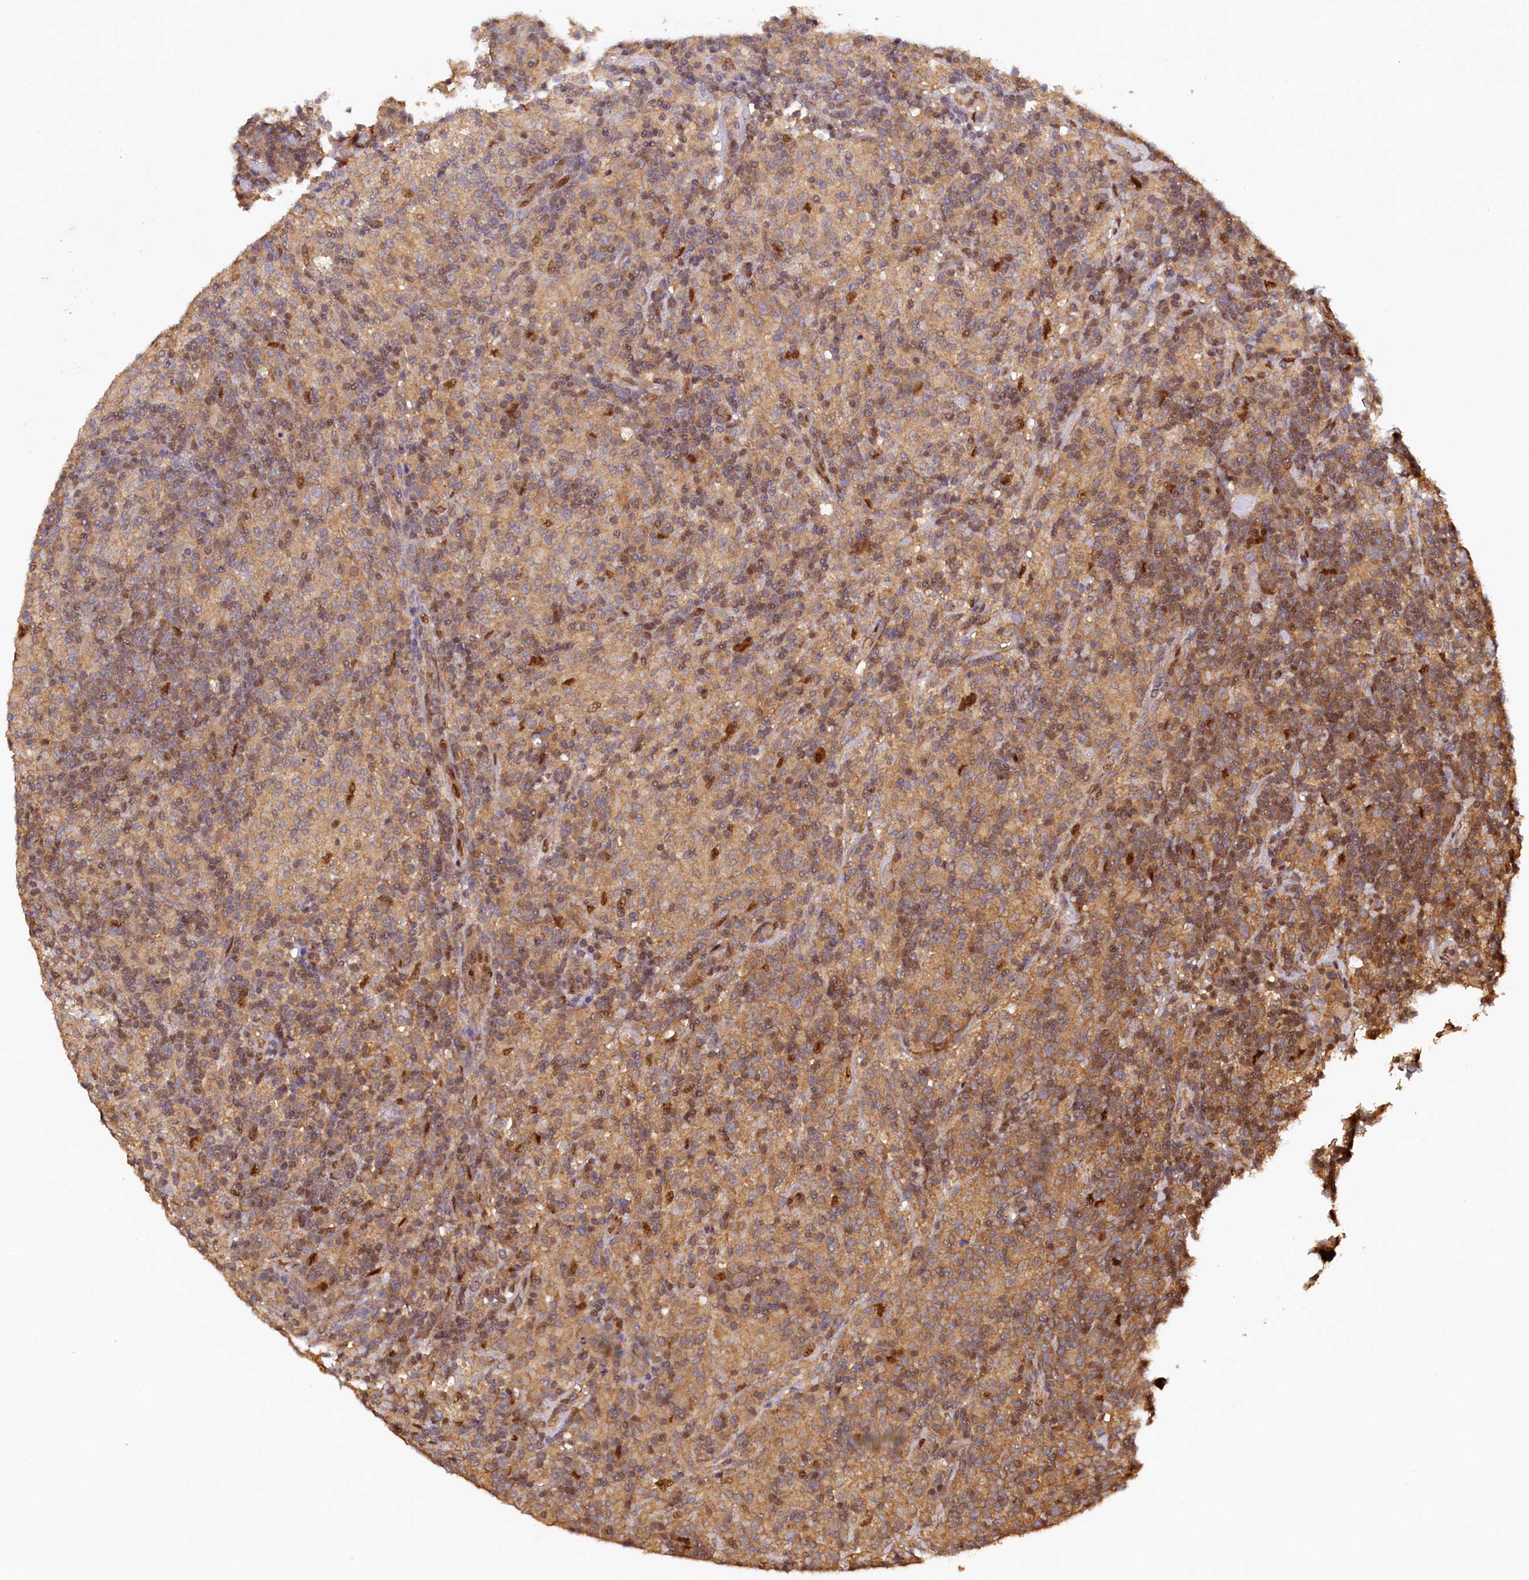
{"staining": {"intensity": "weak", "quantity": ">75%", "location": "cytoplasmic/membranous"}, "tissue": "lymphoma", "cell_type": "Tumor cells", "image_type": "cancer", "snomed": [{"axis": "morphology", "description": "Hodgkin's disease, NOS"}, {"axis": "topography", "description": "Lymph node"}], "caption": "Immunohistochemical staining of human lymphoma reveals weak cytoplasmic/membranous protein staining in approximately >75% of tumor cells. The staining is performed using DAB brown chromogen to label protein expression. The nuclei are counter-stained blue using hematoxylin.", "gene": "UBL7", "patient": {"sex": "male", "age": 70}}